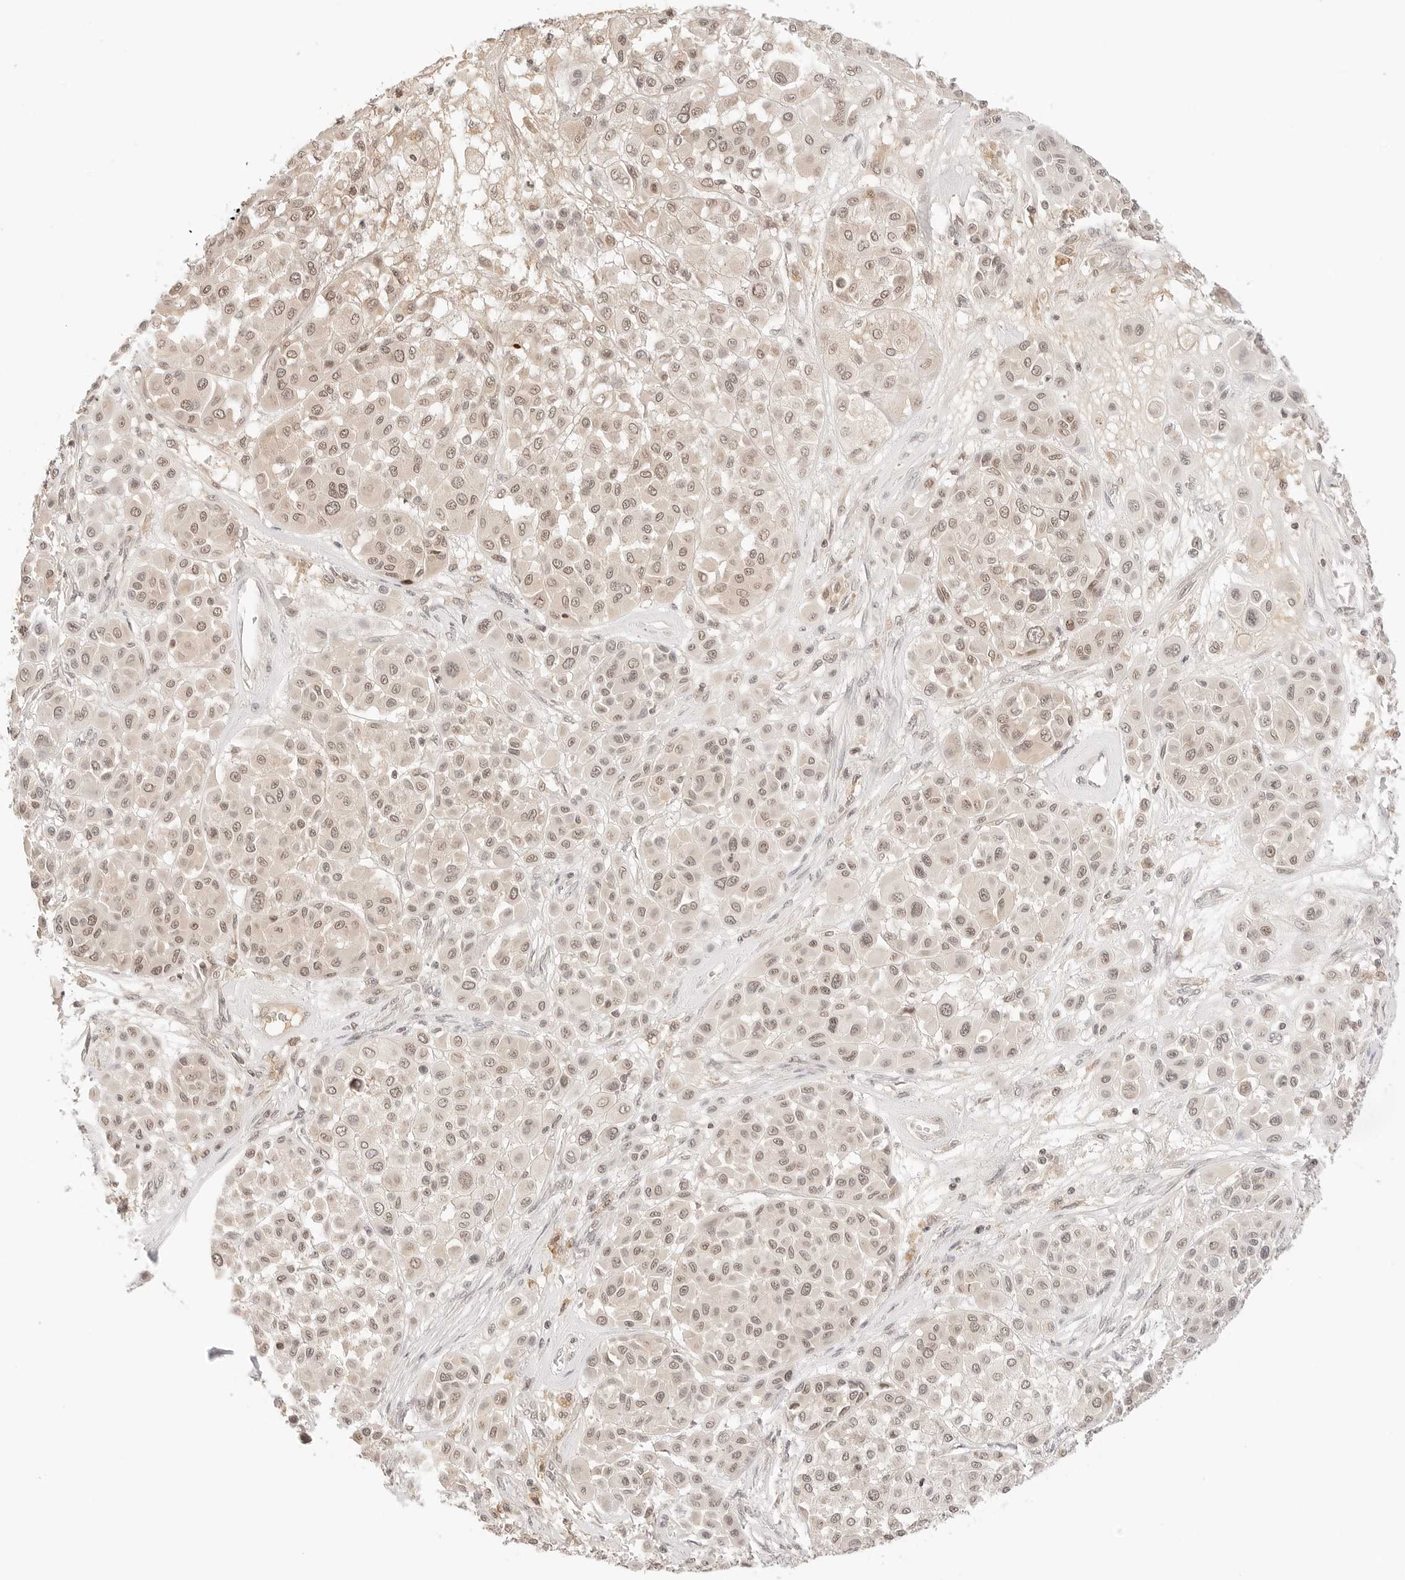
{"staining": {"intensity": "weak", "quantity": ">75%", "location": "nuclear"}, "tissue": "melanoma", "cell_type": "Tumor cells", "image_type": "cancer", "snomed": [{"axis": "morphology", "description": "Malignant melanoma, Metastatic site"}, {"axis": "topography", "description": "Soft tissue"}], "caption": "Weak nuclear expression for a protein is present in approximately >75% of tumor cells of malignant melanoma (metastatic site) using IHC.", "gene": "SEPTIN4", "patient": {"sex": "male", "age": 41}}